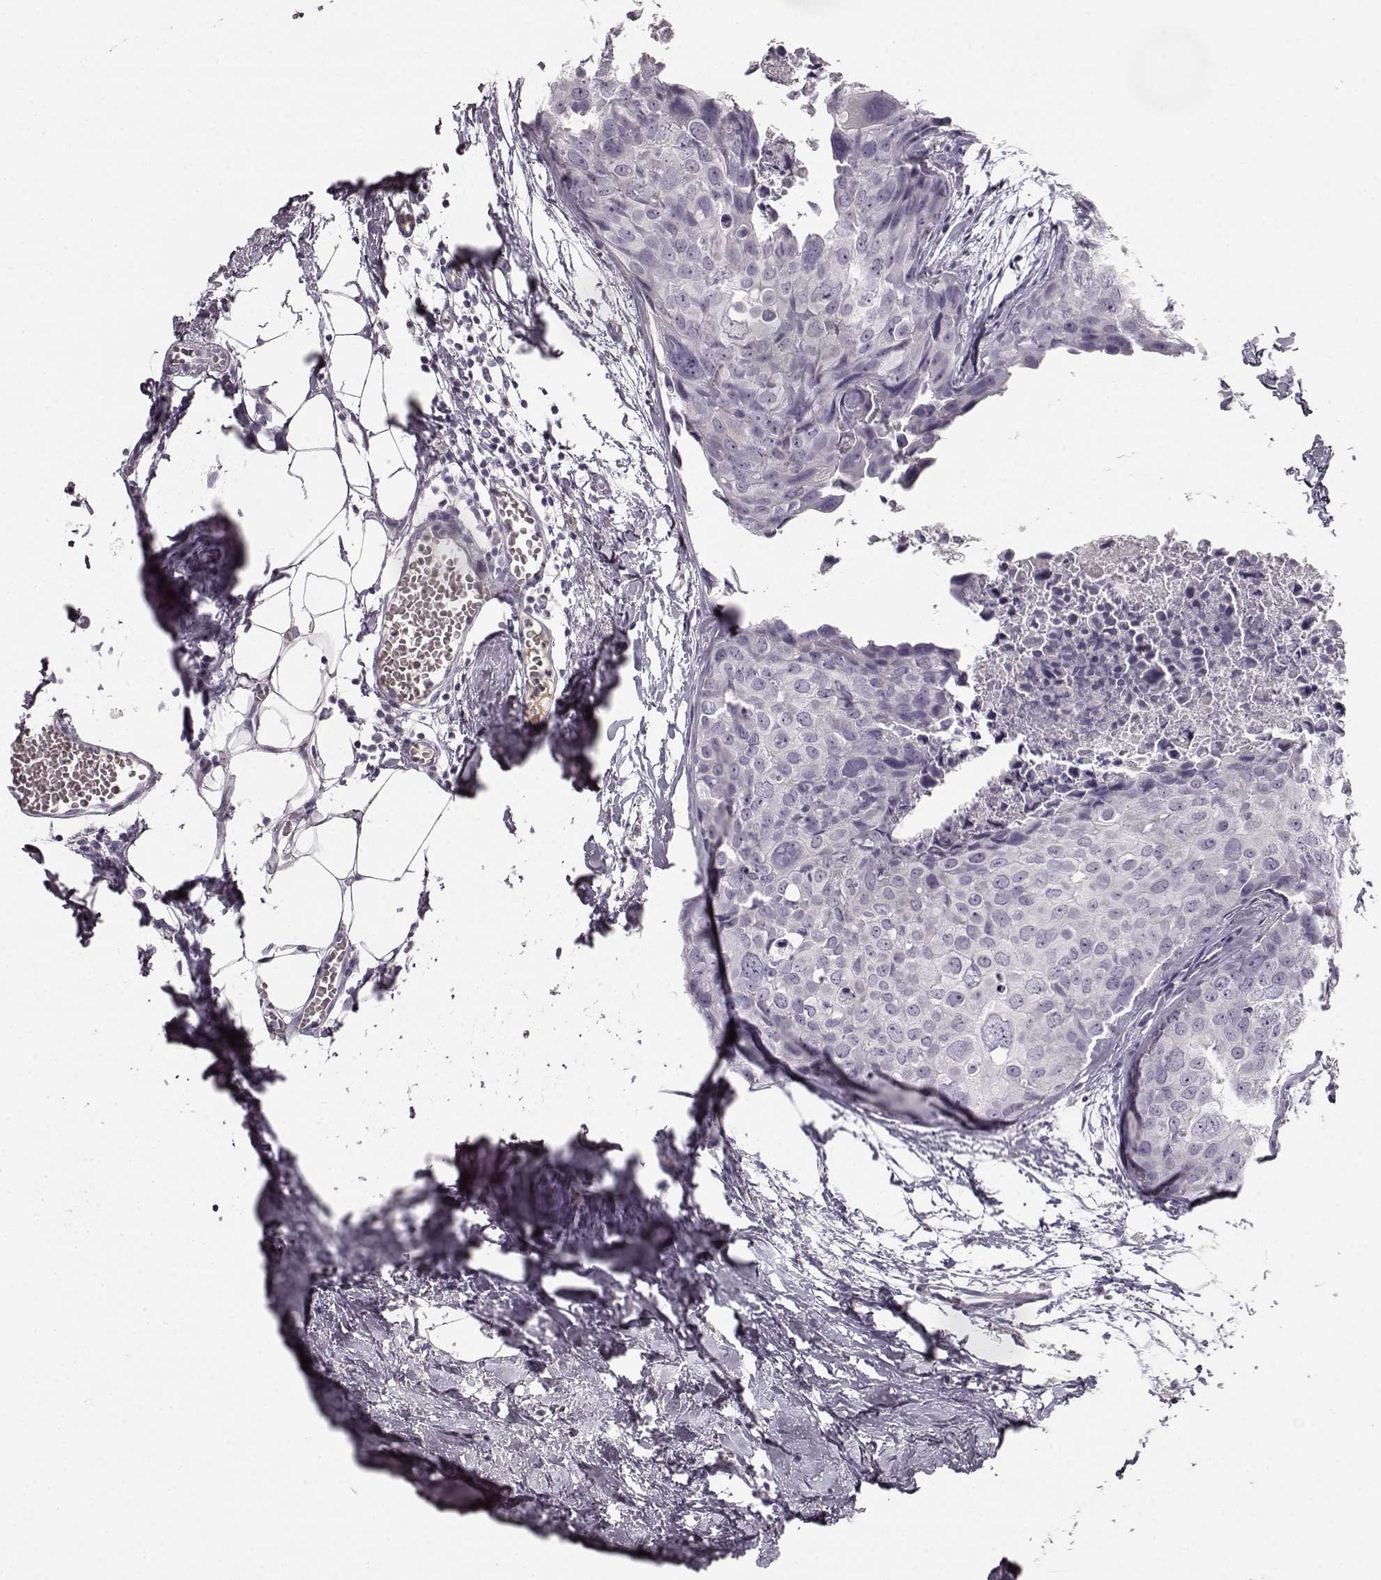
{"staining": {"intensity": "negative", "quantity": "none", "location": "none"}, "tissue": "breast cancer", "cell_type": "Tumor cells", "image_type": "cancer", "snomed": [{"axis": "morphology", "description": "Duct carcinoma"}, {"axis": "topography", "description": "Breast"}], "caption": "Breast intraductal carcinoma was stained to show a protein in brown. There is no significant expression in tumor cells.", "gene": "KIAA0319", "patient": {"sex": "female", "age": 38}}